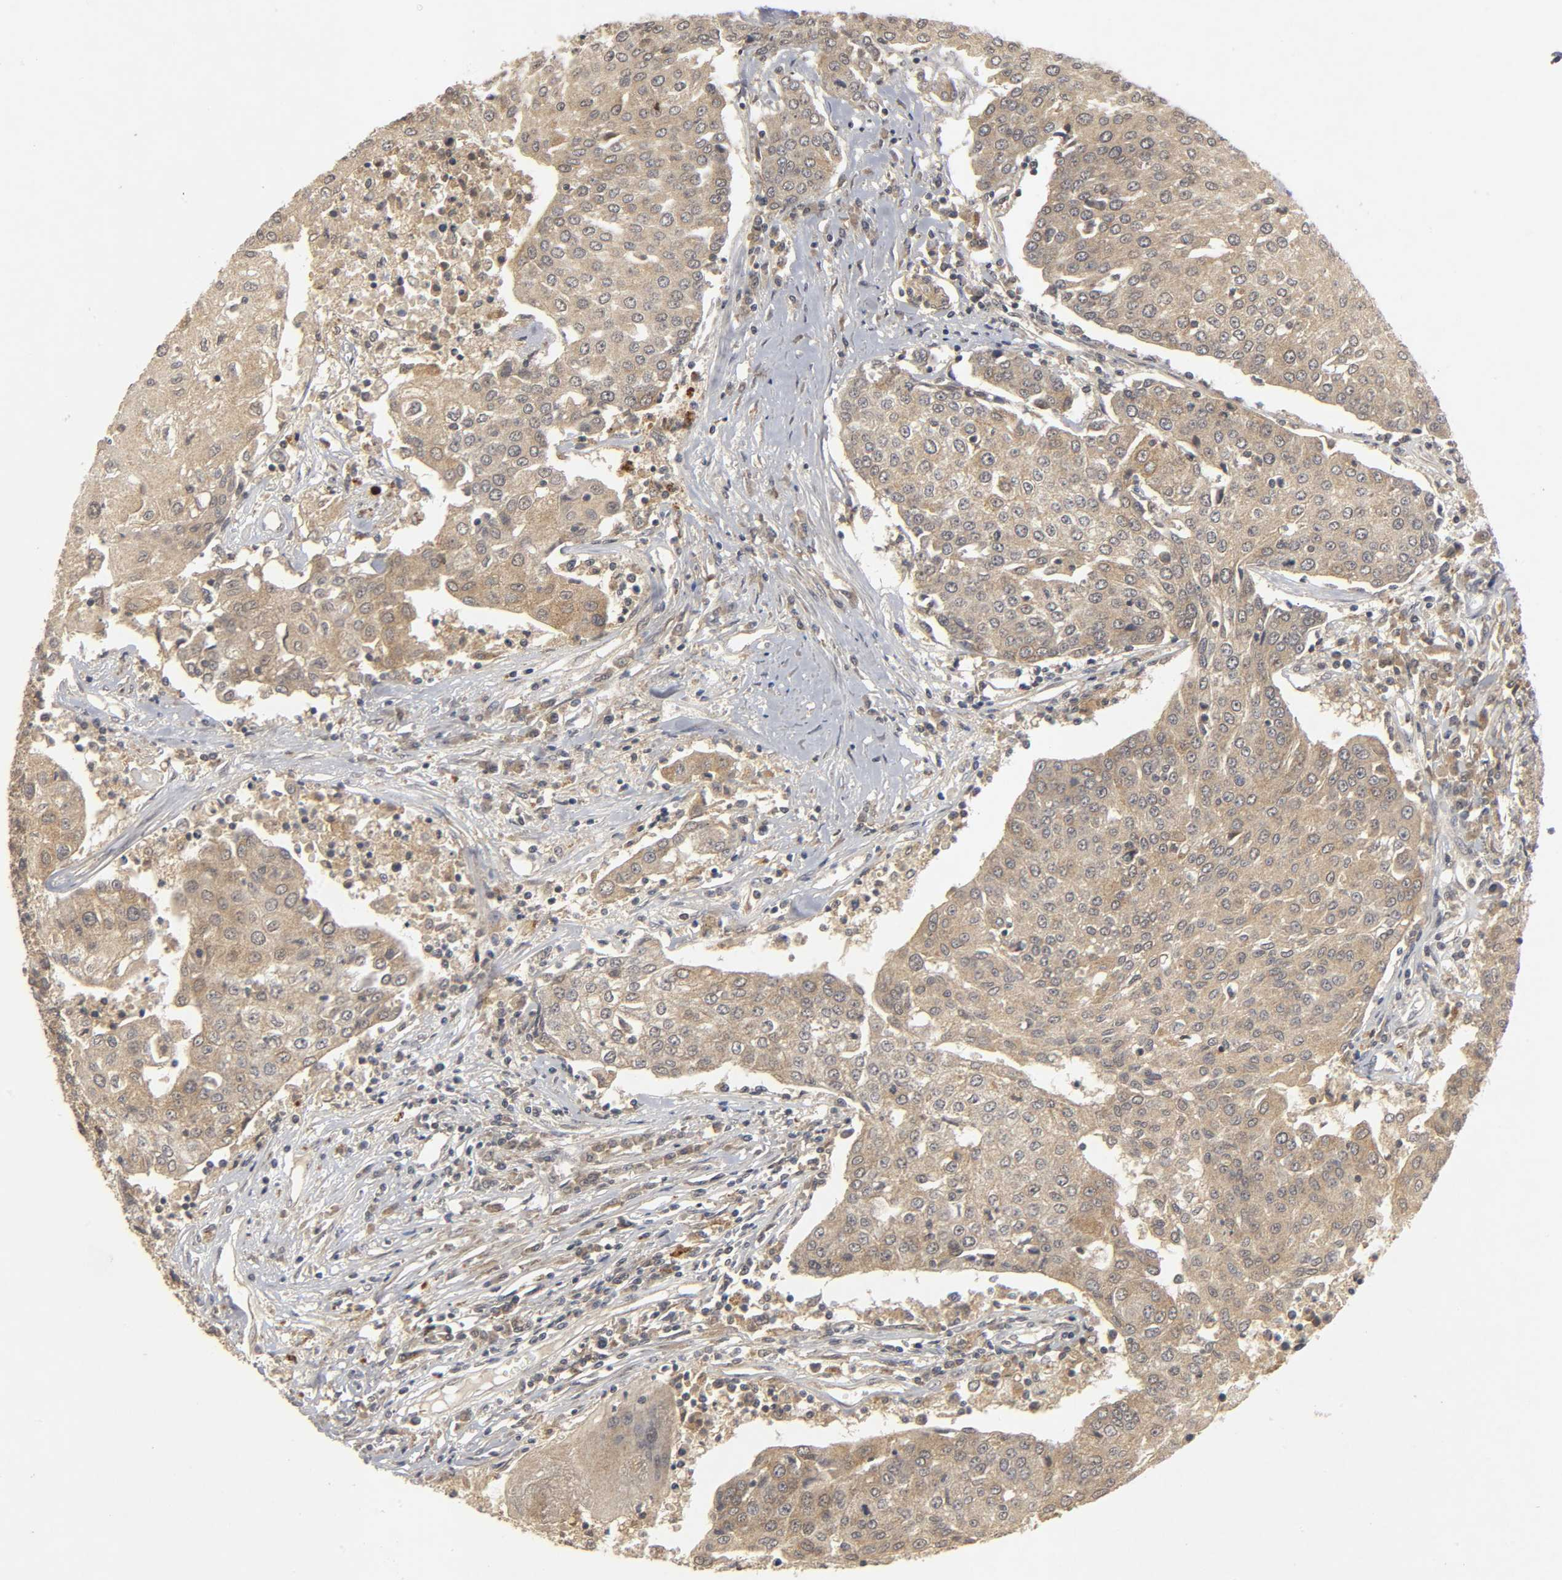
{"staining": {"intensity": "moderate", "quantity": ">75%", "location": "cytoplasmic/membranous"}, "tissue": "urothelial cancer", "cell_type": "Tumor cells", "image_type": "cancer", "snomed": [{"axis": "morphology", "description": "Urothelial carcinoma, High grade"}, {"axis": "topography", "description": "Urinary bladder"}], "caption": "Protein expression analysis of high-grade urothelial carcinoma exhibits moderate cytoplasmic/membranous staining in approximately >75% of tumor cells.", "gene": "TRAF6", "patient": {"sex": "female", "age": 85}}